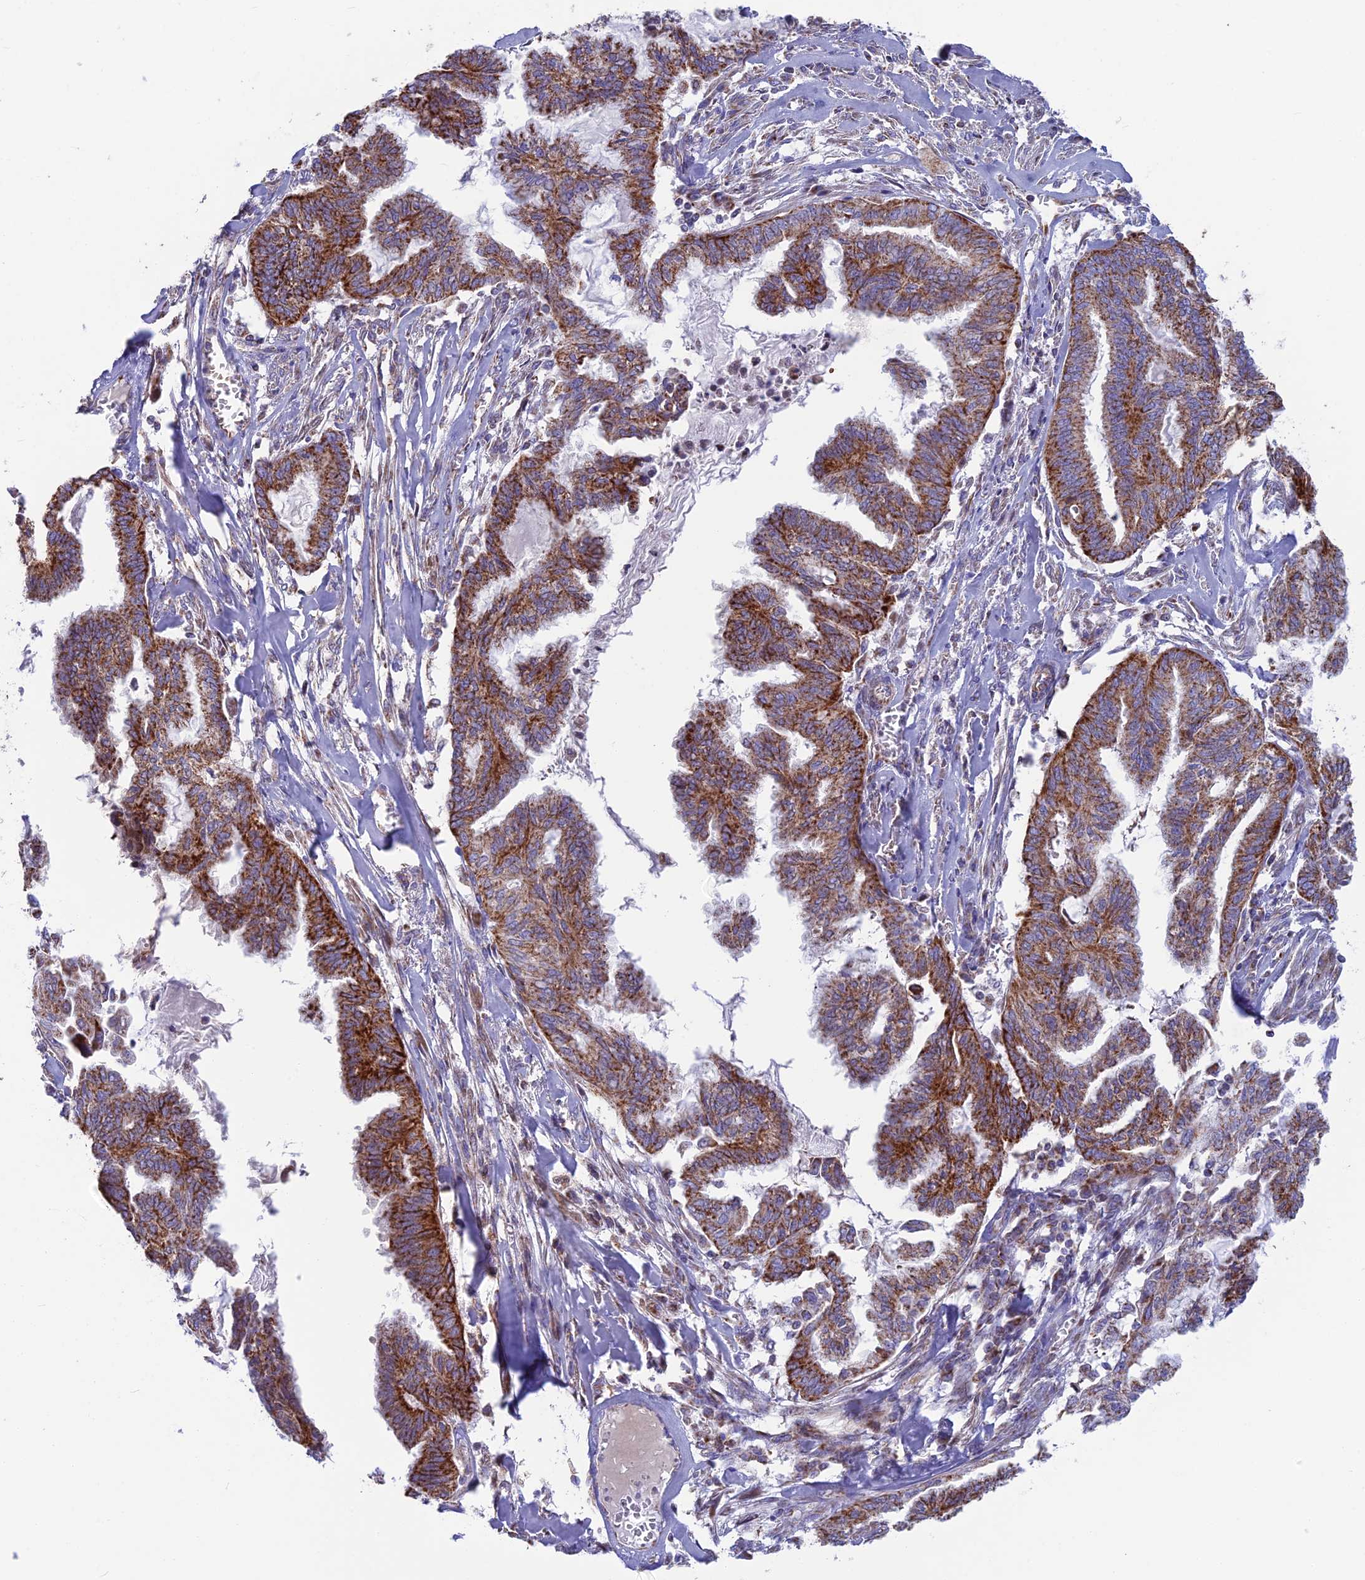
{"staining": {"intensity": "strong", "quantity": ">75%", "location": "cytoplasmic/membranous"}, "tissue": "endometrial cancer", "cell_type": "Tumor cells", "image_type": "cancer", "snomed": [{"axis": "morphology", "description": "Adenocarcinoma, NOS"}, {"axis": "topography", "description": "Endometrium"}], "caption": "Immunohistochemical staining of human endometrial cancer shows strong cytoplasmic/membranous protein expression in about >75% of tumor cells.", "gene": "CS", "patient": {"sex": "female", "age": 86}}